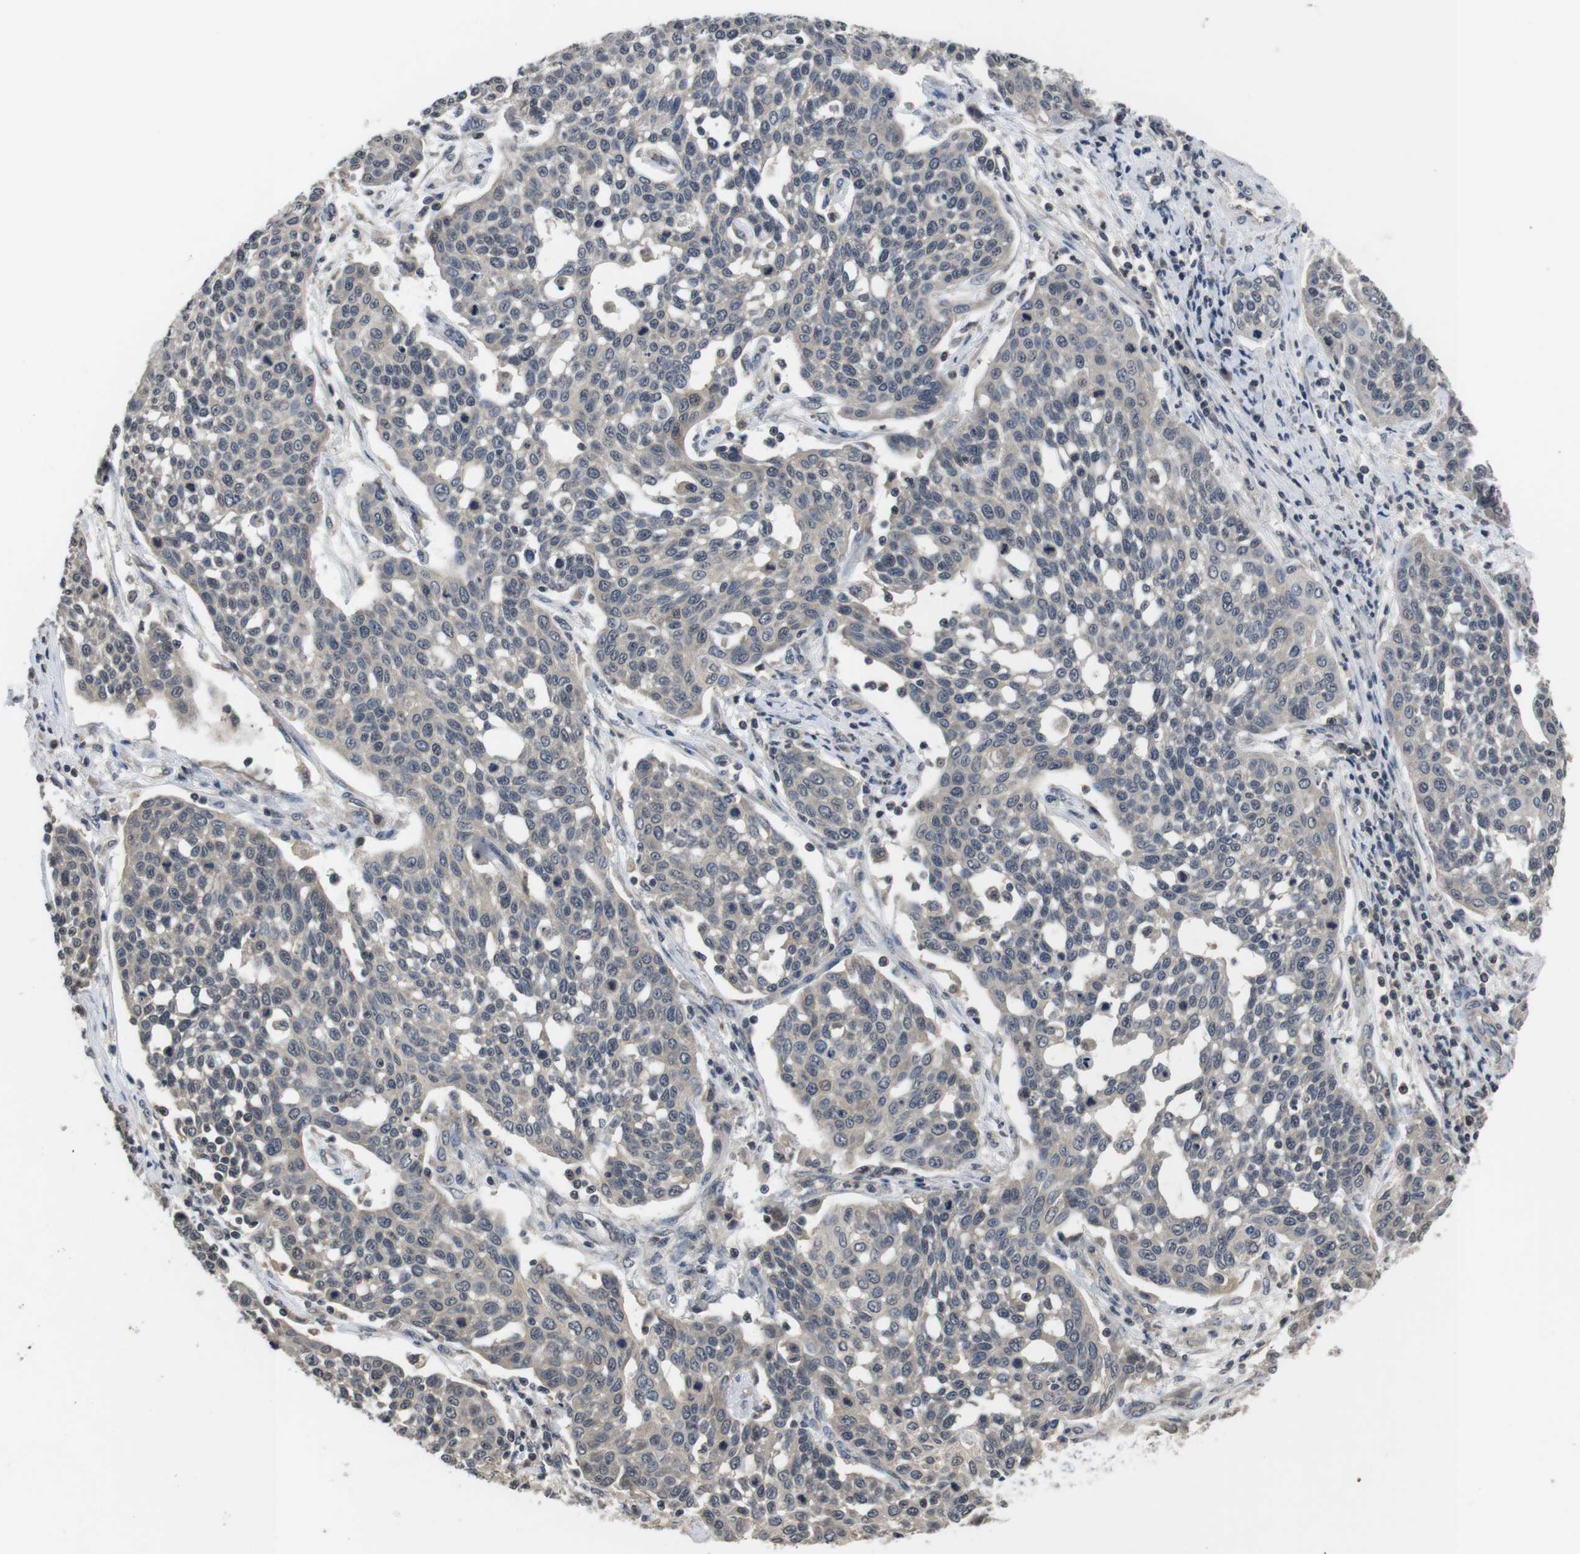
{"staining": {"intensity": "weak", "quantity": "<25%", "location": "cytoplasmic/membranous"}, "tissue": "cervical cancer", "cell_type": "Tumor cells", "image_type": "cancer", "snomed": [{"axis": "morphology", "description": "Squamous cell carcinoma, NOS"}, {"axis": "topography", "description": "Cervix"}], "caption": "This is a histopathology image of IHC staining of cervical squamous cell carcinoma, which shows no positivity in tumor cells.", "gene": "FADD", "patient": {"sex": "female", "age": 34}}